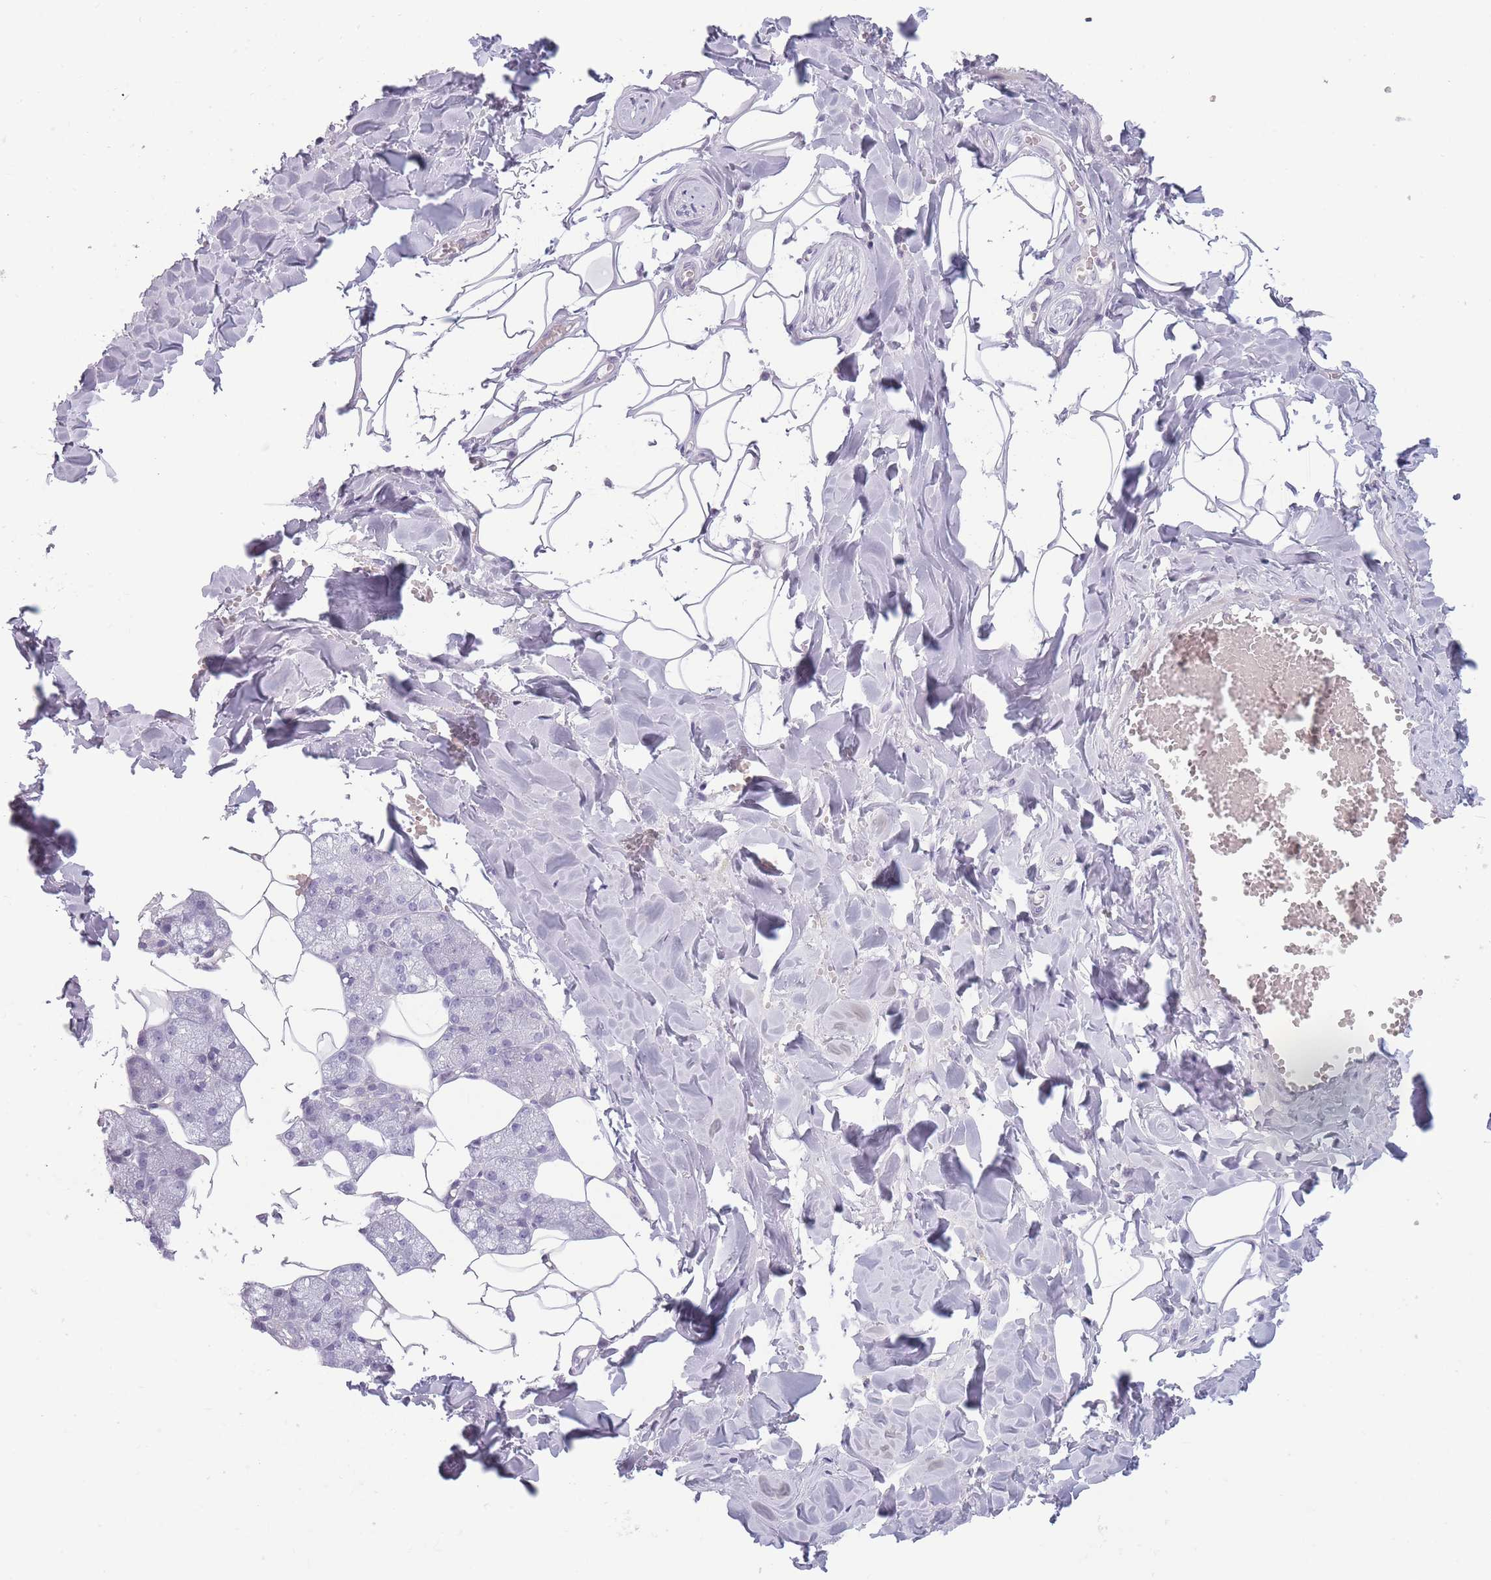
{"staining": {"intensity": "negative", "quantity": "none", "location": "none"}, "tissue": "salivary gland", "cell_type": "Glandular cells", "image_type": "normal", "snomed": [{"axis": "morphology", "description": "Normal tissue, NOS"}, {"axis": "topography", "description": "Salivary gland"}], "caption": "The histopathology image exhibits no significant staining in glandular cells of salivary gland.", "gene": "GGT1", "patient": {"sex": "male", "age": 62}}